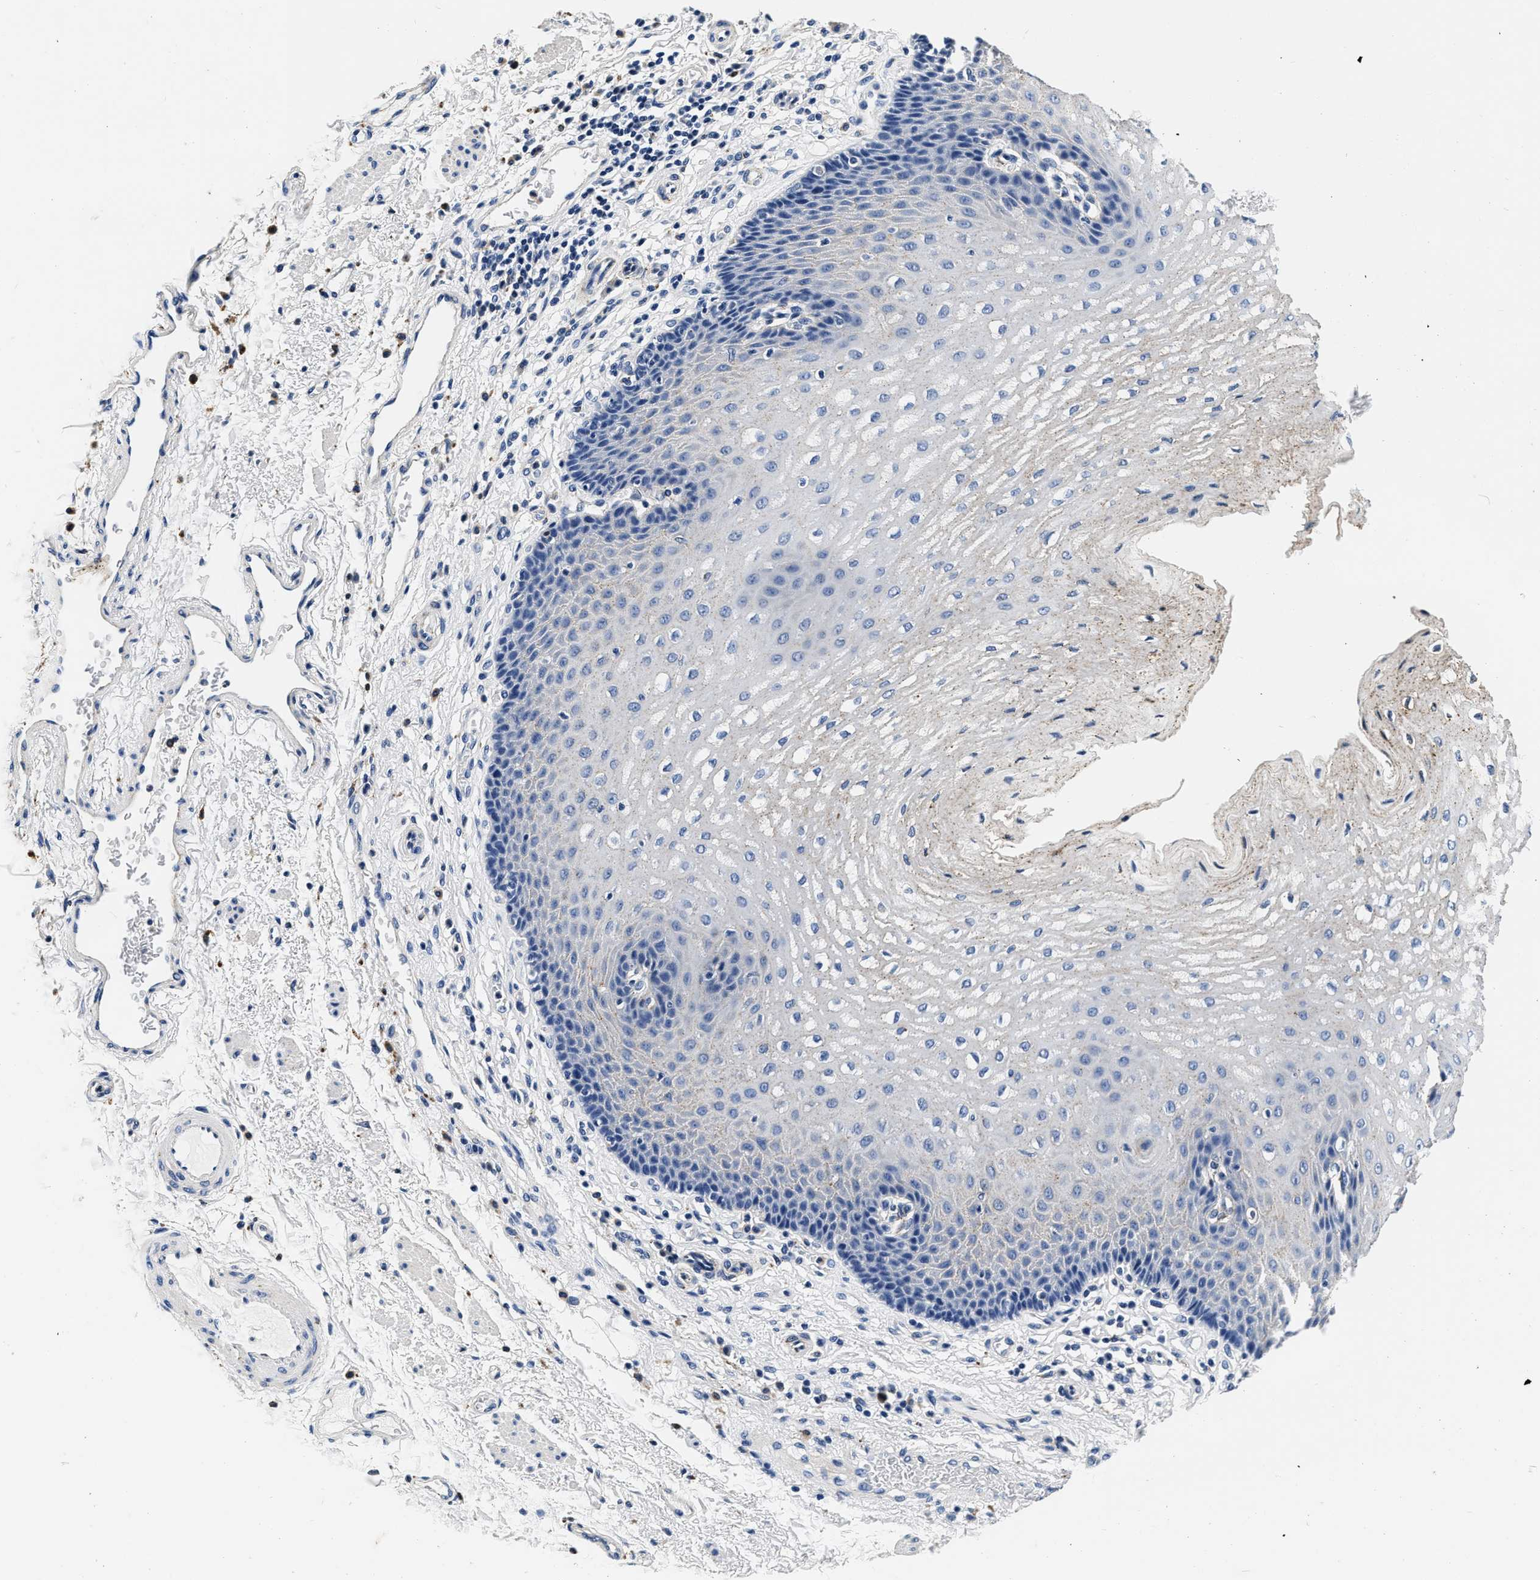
{"staining": {"intensity": "negative", "quantity": "none", "location": "none"}, "tissue": "esophagus", "cell_type": "Squamous epithelial cells", "image_type": "normal", "snomed": [{"axis": "morphology", "description": "Normal tissue, NOS"}, {"axis": "topography", "description": "Esophagus"}], "caption": "This is an IHC photomicrograph of unremarkable esophagus. There is no expression in squamous epithelial cells.", "gene": "GRN", "patient": {"sex": "male", "age": 54}}